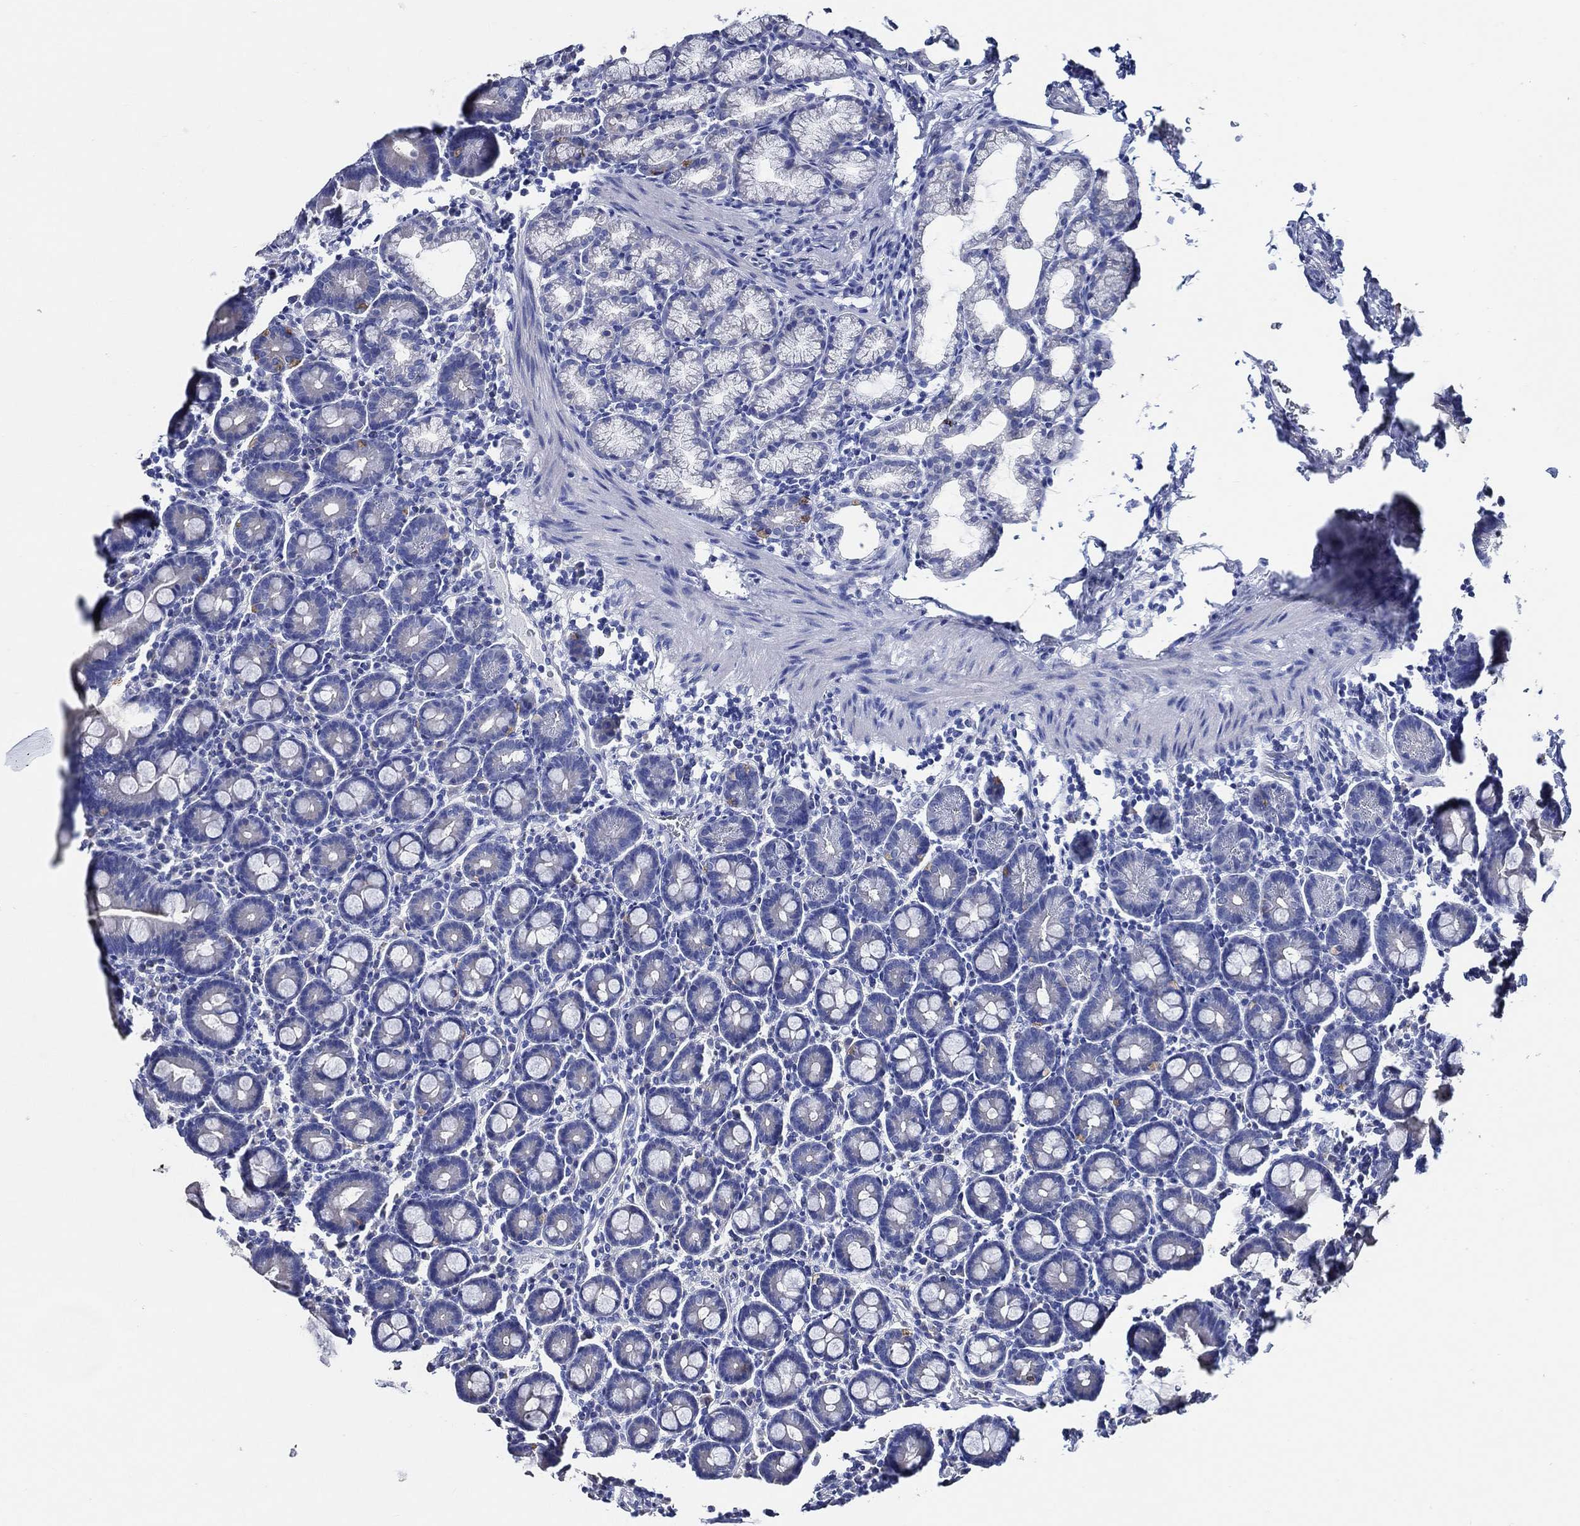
{"staining": {"intensity": "negative", "quantity": "none", "location": "none"}, "tissue": "duodenum", "cell_type": "Glandular cells", "image_type": "normal", "snomed": [{"axis": "morphology", "description": "Normal tissue, NOS"}, {"axis": "topography", "description": "Duodenum"}], "caption": "Immunohistochemistry (IHC) image of unremarkable duodenum: human duodenum stained with DAB (3,3'-diaminobenzidine) demonstrates no significant protein positivity in glandular cells.", "gene": "WDR62", "patient": {"sex": "male", "age": 59}}